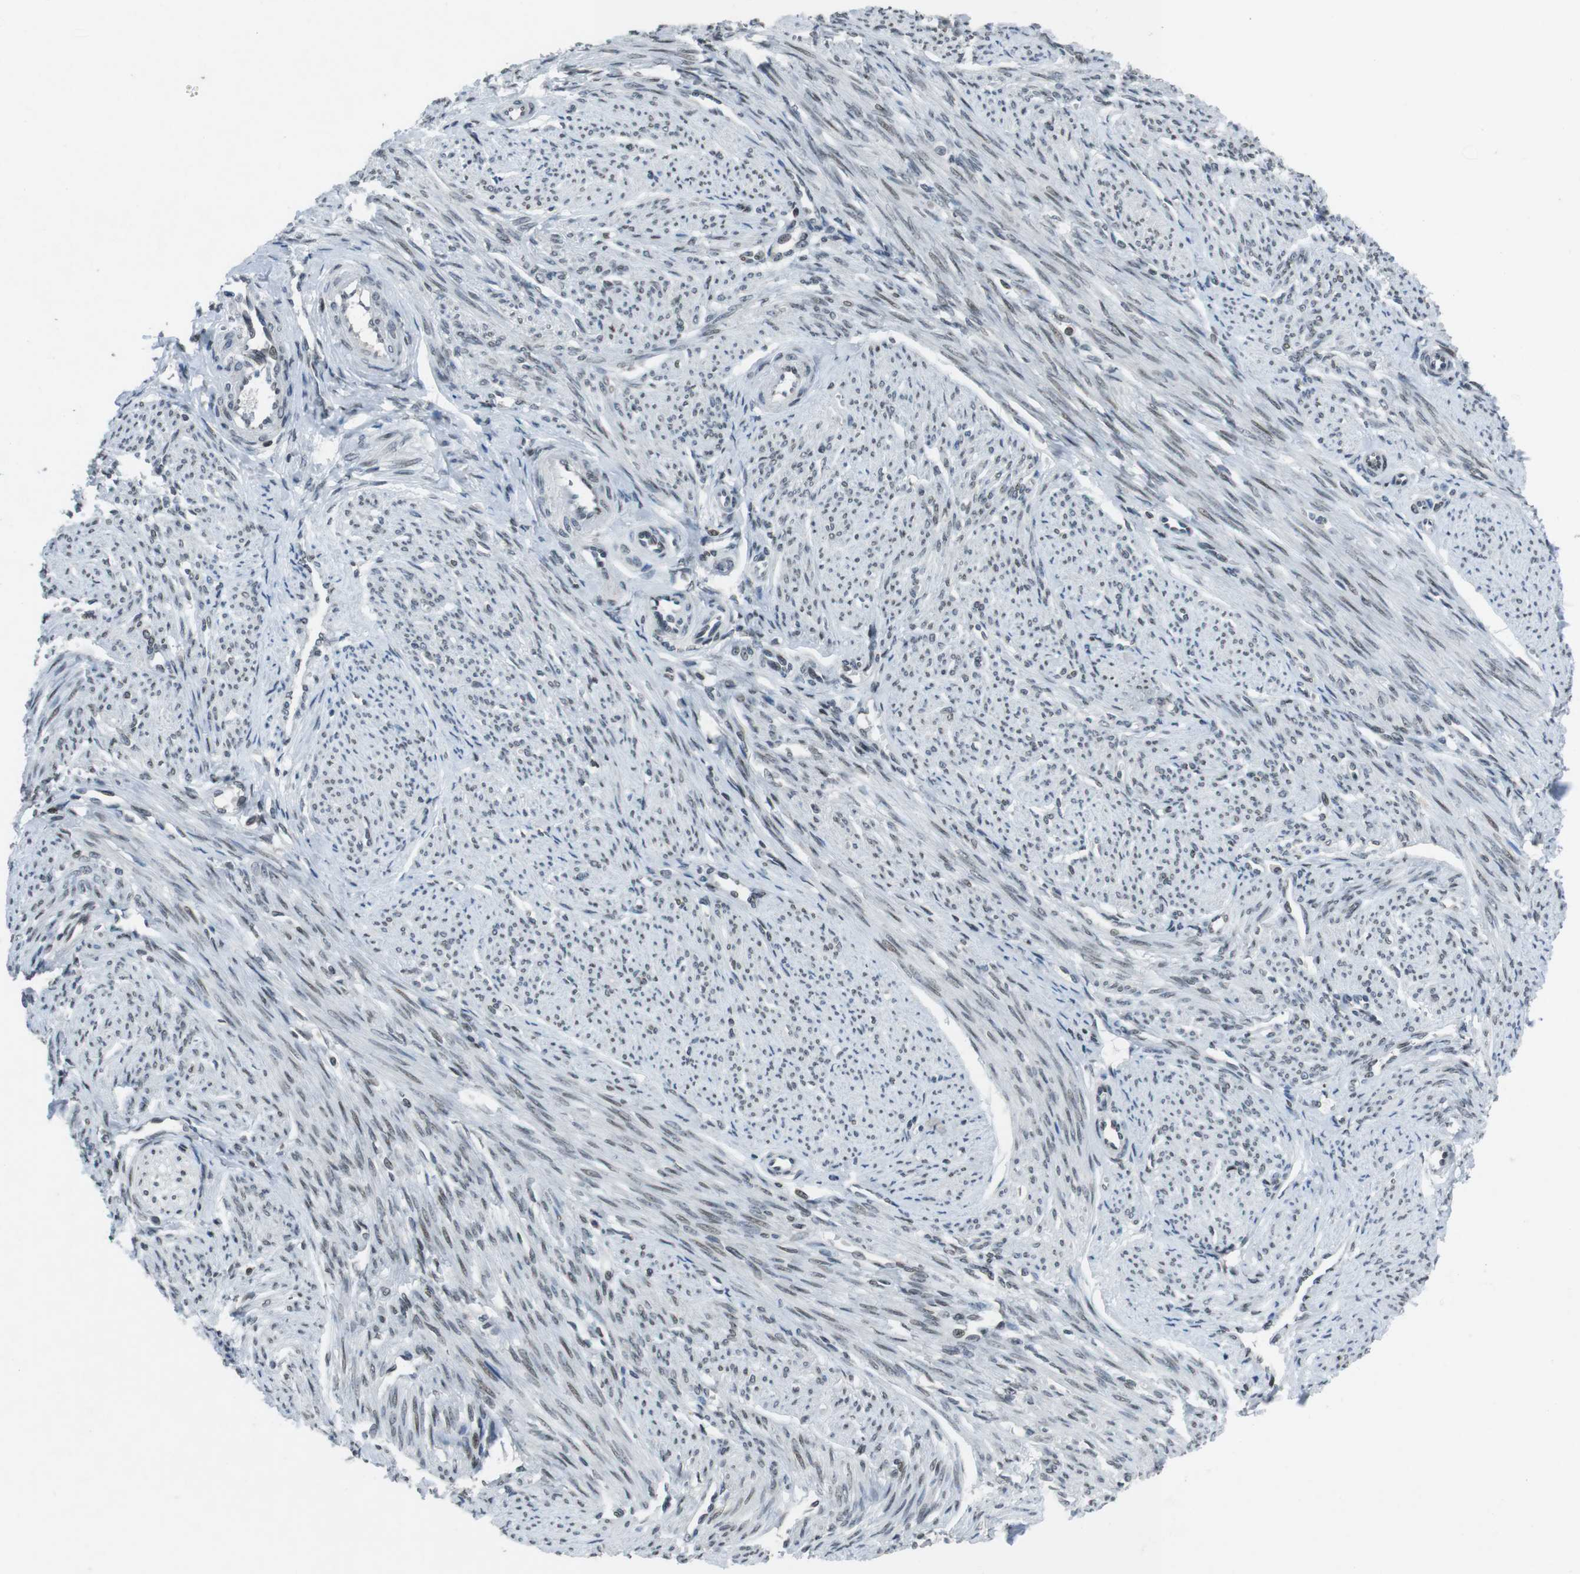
{"staining": {"intensity": "moderate", "quantity": "25%-75%", "location": "nuclear"}, "tissue": "smooth muscle", "cell_type": "Smooth muscle cells", "image_type": "normal", "snomed": [{"axis": "morphology", "description": "Normal tissue, NOS"}, {"axis": "topography", "description": "Smooth muscle"}], "caption": "Human smooth muscle stained for a protein (brown) reveals moderate nuclear positive staining in approximately 25%-75% of smooth muscle cells.", "gene": "MAD1L1", "patient": {"sex": "female", "age": 65}}